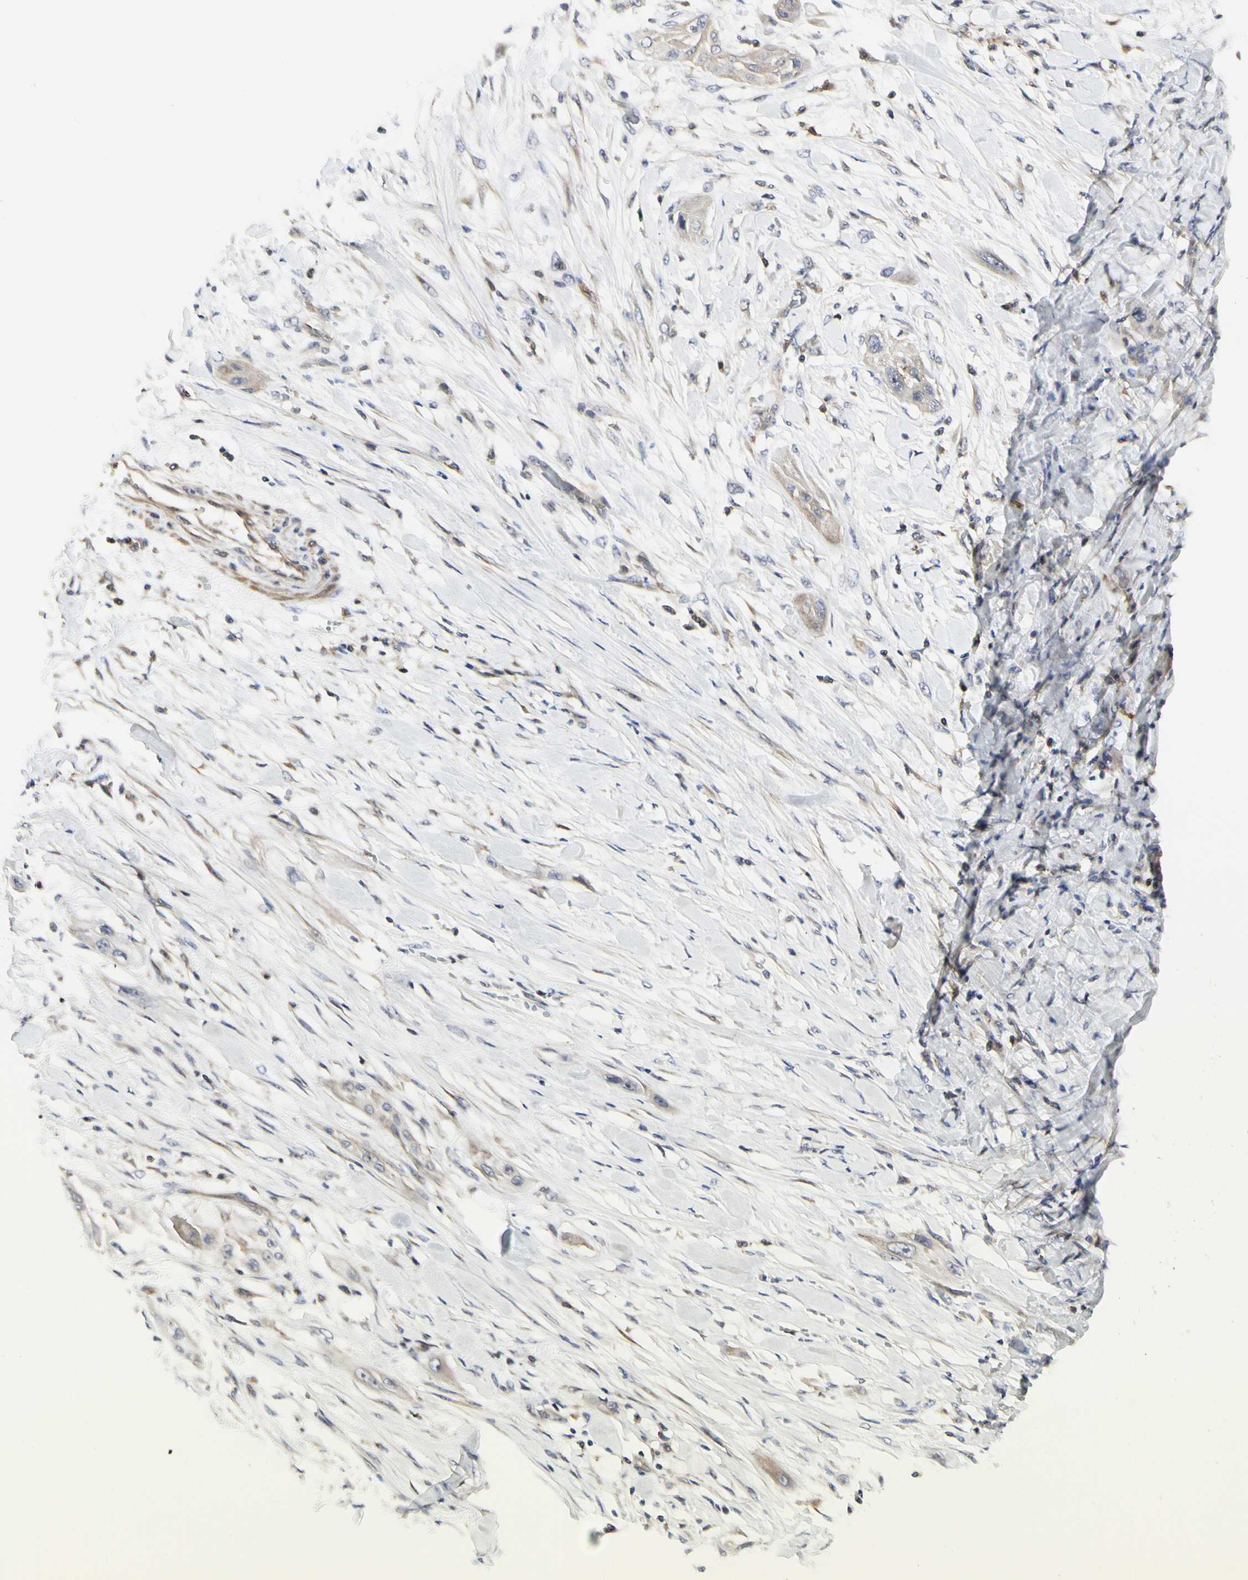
{"staining": {"intensity": "weak", "quantity": ">75%", "location": "cytoplasmic/membranous"}, "tissue": "lung cancer", "cell_type": "Tumor cells", "image_type": "cancer", "snomed": [{"axis": "morphology", "description": "Squamous cell carcinoma, NOS"}, {"axis": "topography", "description": "Lung"}], "caption": "Immunohistochemistry (IHC) image of human squamous cell carcinoma (lung) stained for a protein (brown), which shows low levels of weak cytoplasmic/membranous positivity in approximately >75% of tumor cells.", "gene": "SHANK2", "patient": {"sex": "female", "age": 47}}